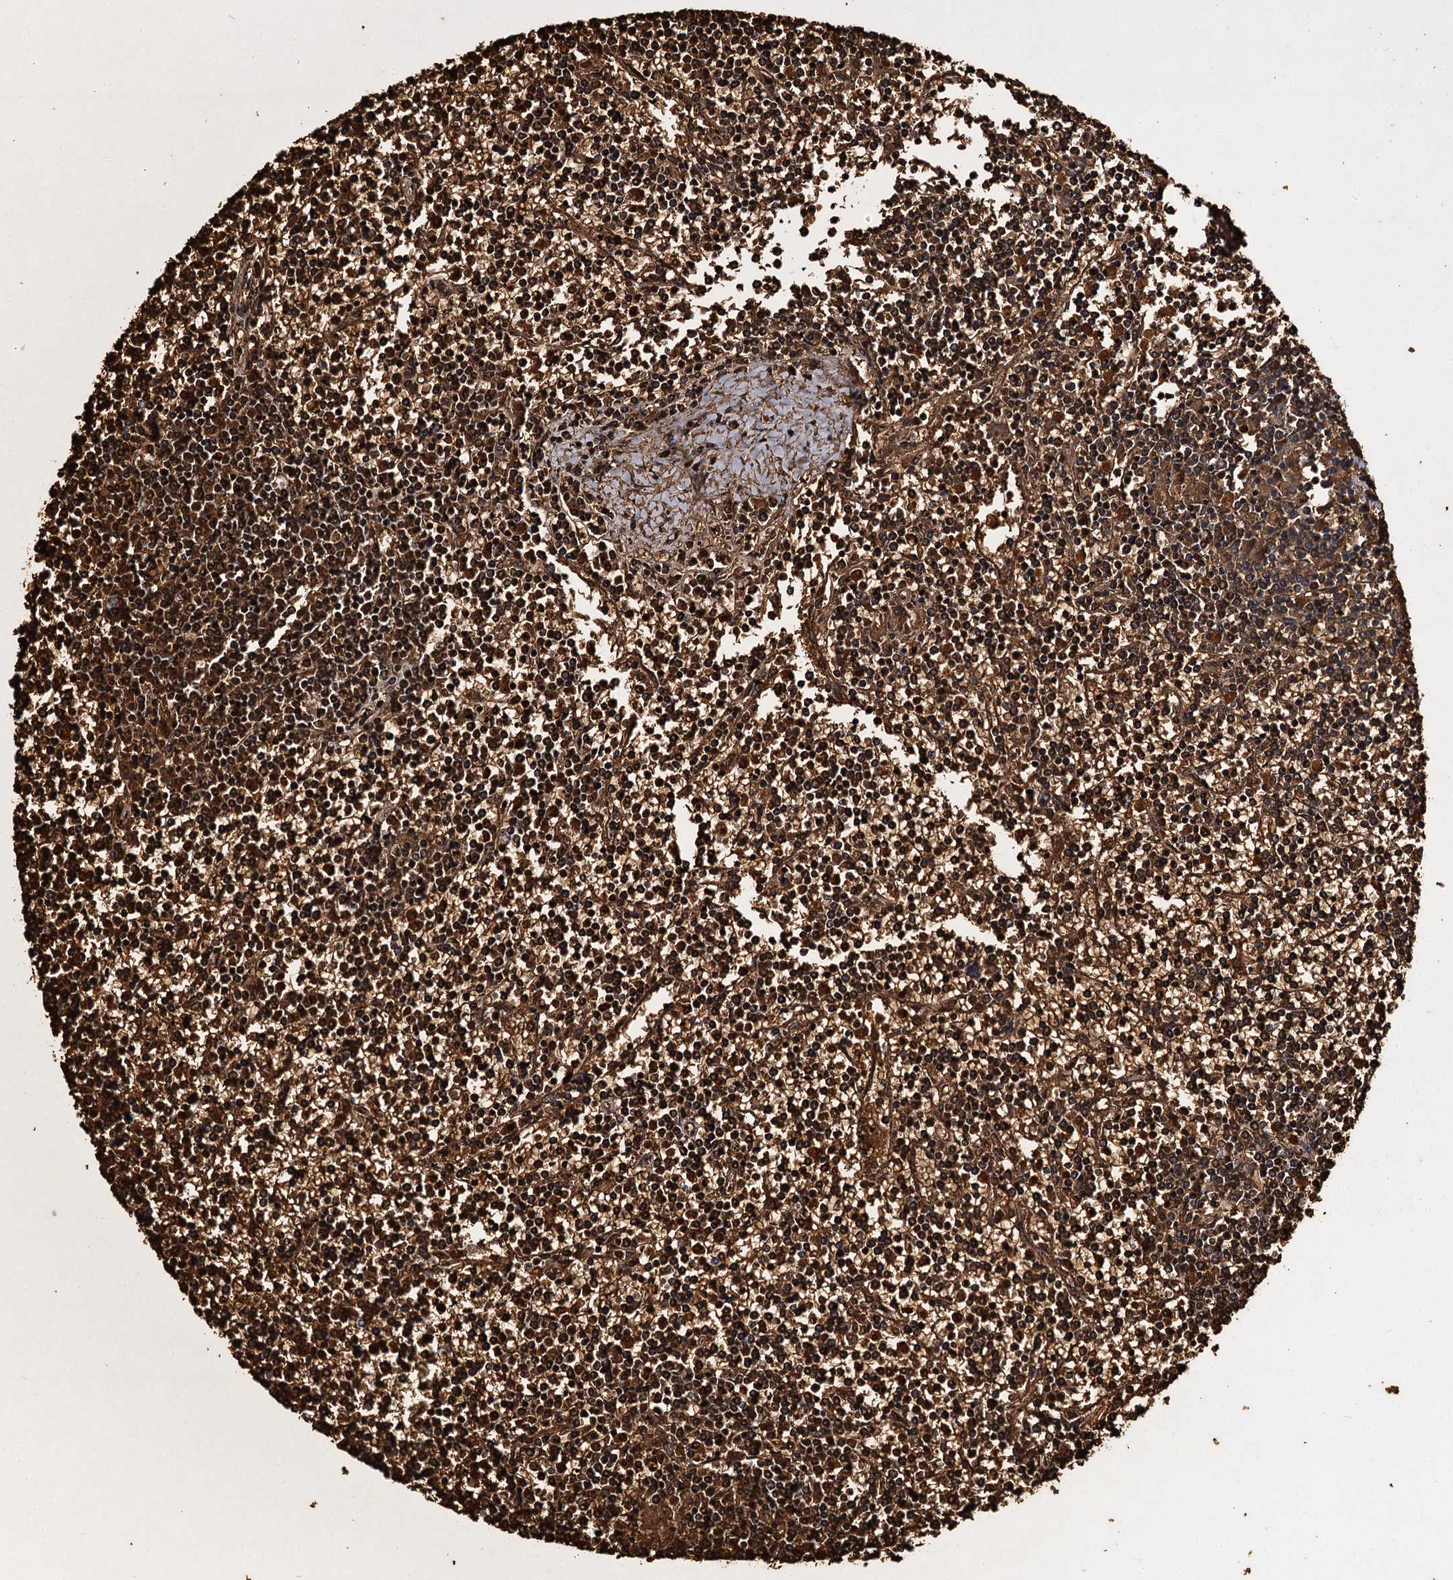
{"staining": {"intensity": "strong", "quantity": ">75%", "location": "cytoplasmic/membranous"}, "tissue": "lymphoma", "cell_type": "Tumor cells", "image_type": "cancer", "snomed": [{"axis": "morphology", "description": "Malignant lymphoma, non-Hodgkin's type, Low grade"}, {"axis": "topography", "description": "Spleen"}], "caption": "Immunohistochemistry (IHC) micrograph of neoplastic tissue: malignant lymphoma, non-Hodgkin's type (low-grade) stained using immunohistochemistry displays high levels of strong protein expression localized specifically in the cytoplasmic/membranous of tumor cells, appearing as a cytoplasmic/membranous brown color.", "gene": "BCS1L", "patient": {"sex": "female", "age": 19}}